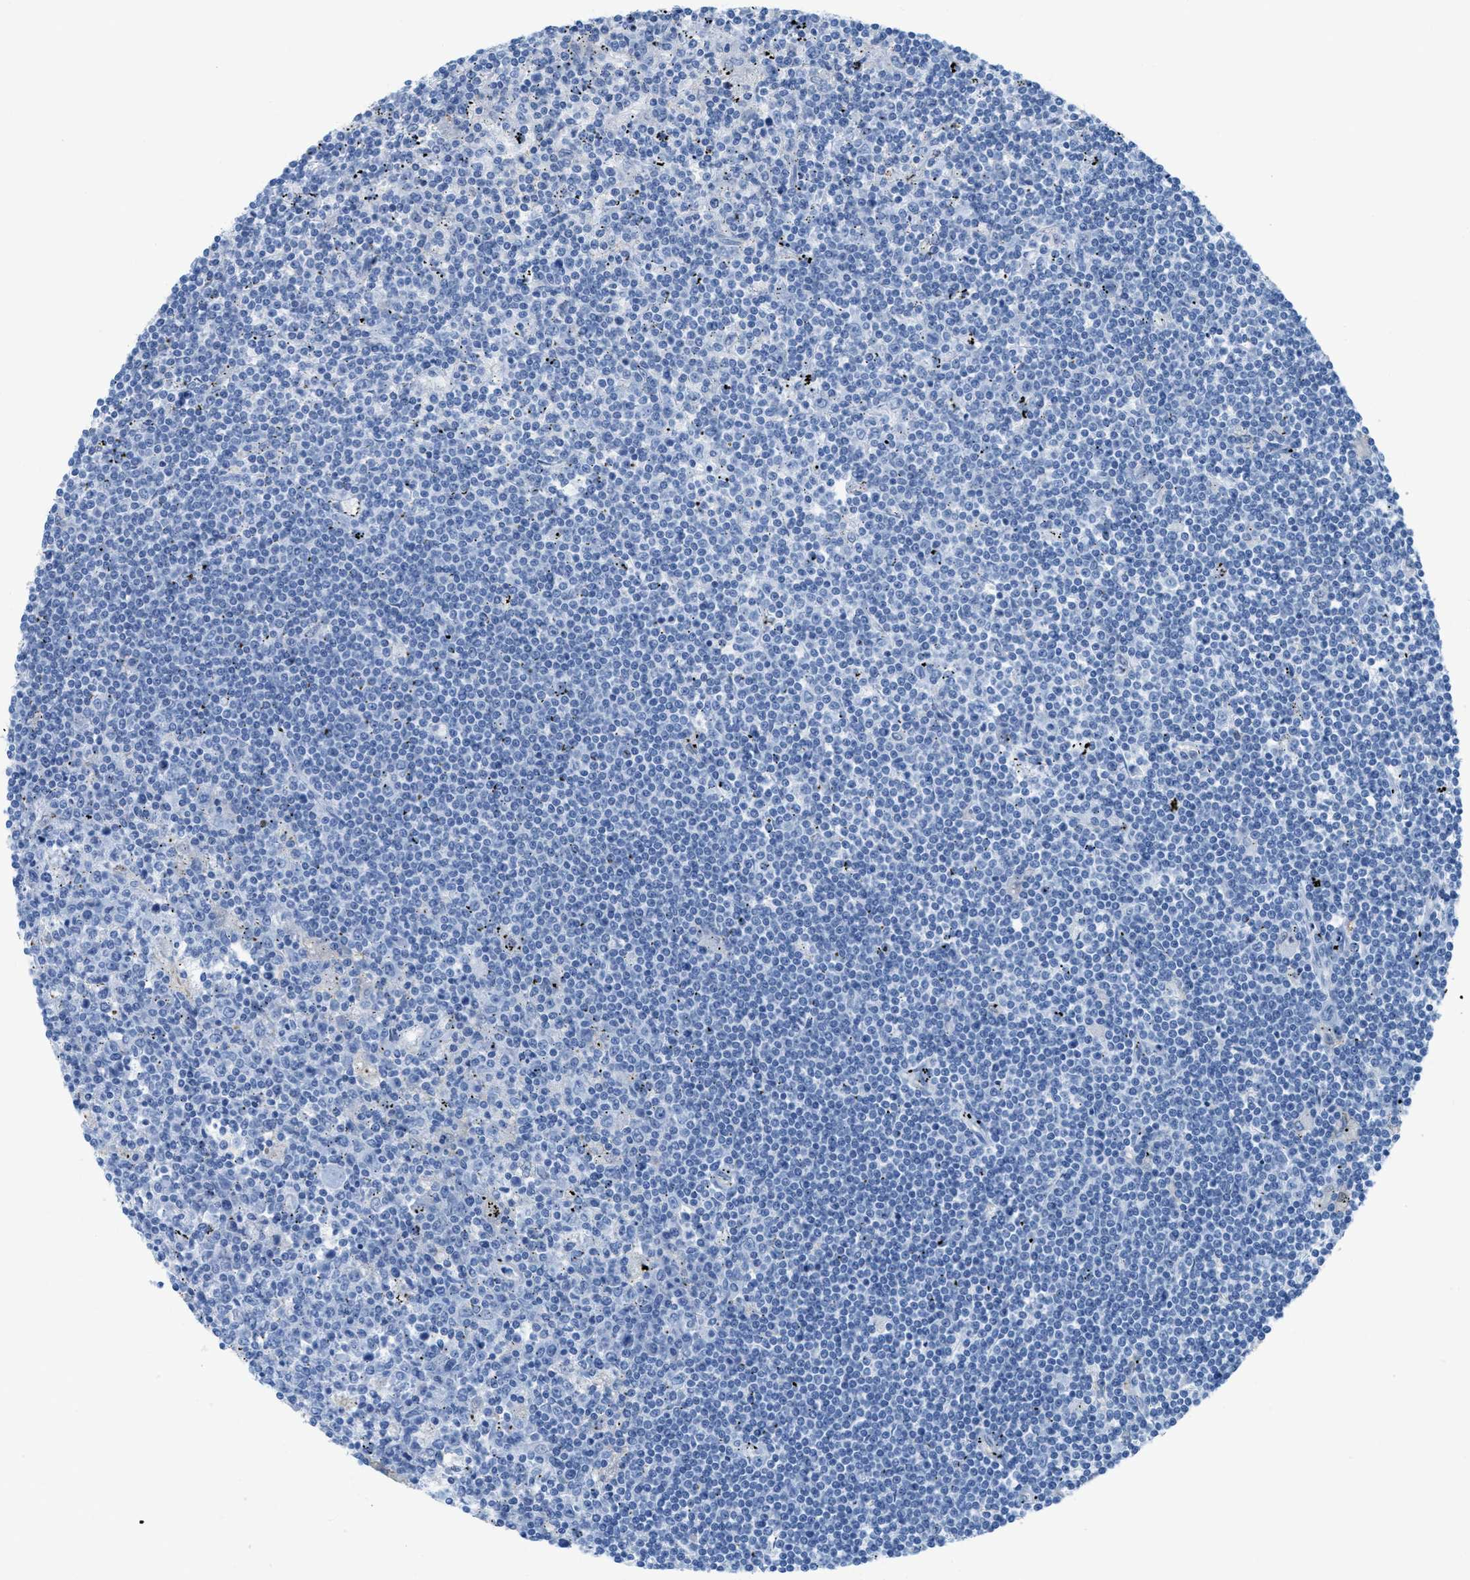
{"staining": {"intensity": "negative", "quantity": "none", "location": "none"}, "tissue": "lymphoma", "cell_type": "Tumor cells", "image_type": "cancer", "snomed": [{"axis": "morphology", "description": "Malignant lymphoma, non-Hodgkin's type, Low grade"}, {"axis": "topography", "description": "Spleen"}], "caption": "Micrograph shows no significant protein staining in tumor cells of low-grade malignant lymphoma, non-Hodgkin's type.", "gene": "ASGR1", "patient": {"sex": "male", "age": 76}}